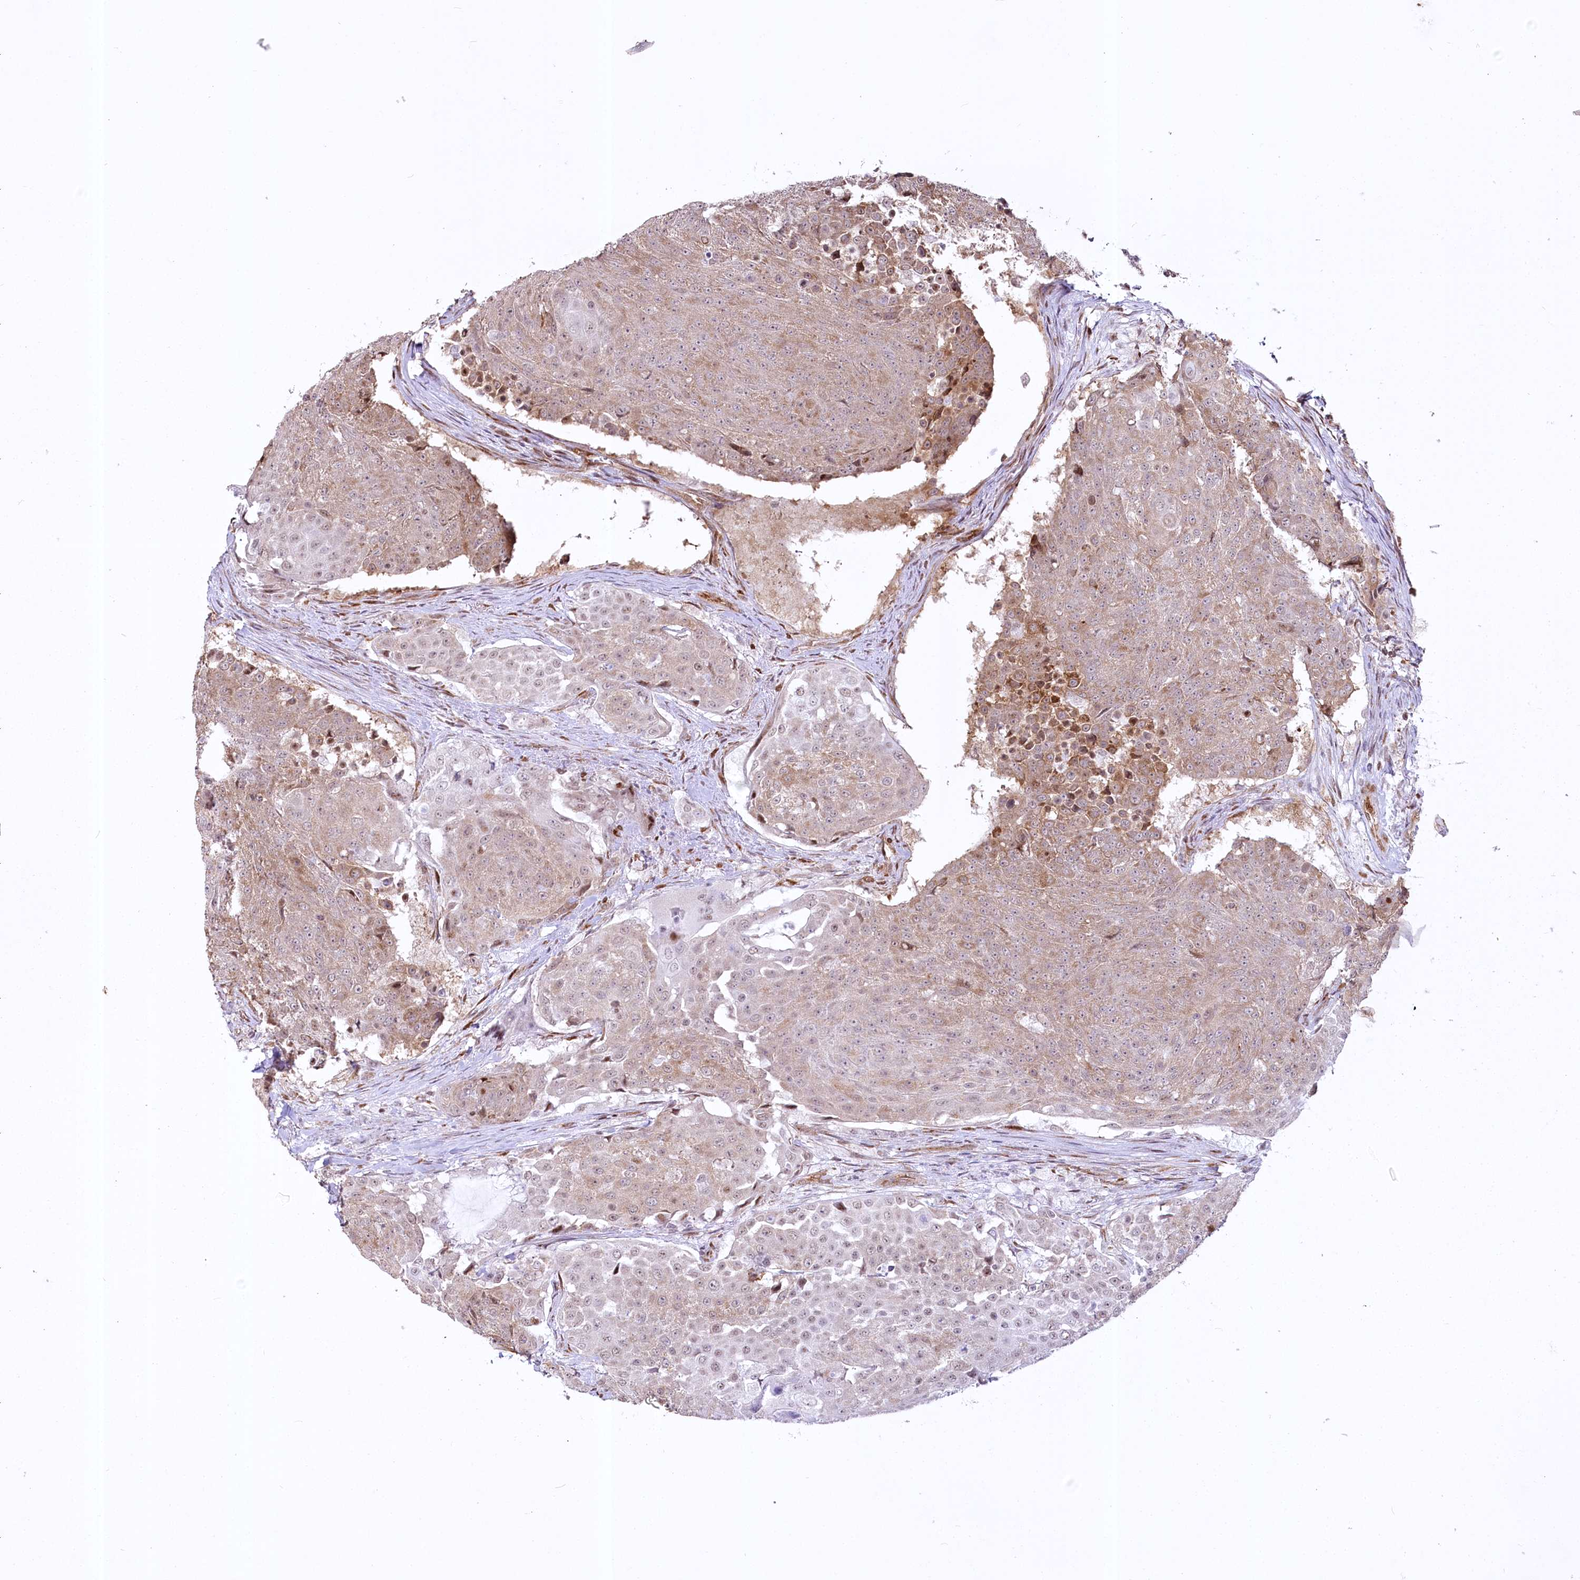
{"staining": {"intensity": "moderate", "quantity": "25%-75%", "location": "cytoplasmic/membranous"}, "tissue": "urothelial cancer", "cell_type": "Tumor cells", "image_type": "cancer", "snomed": [{"axis": "morphology", "description": "Urothelial carcinoma, High grade"}, {"axis": "topography", "description": "Urinary bladder"}], "caption": "Moderate cytoplasmic/membranous protein staining is identified in about 25%-75% of tumor cells in urothelial cancer. Using DAB (3,3'-diaminobenzidine) (brown) and hematoxylin (blue) stains, captured at high magnification using brightfield microscopy.", "gene": "YBX3", "patient": {"sex": "female", "age": 63}}